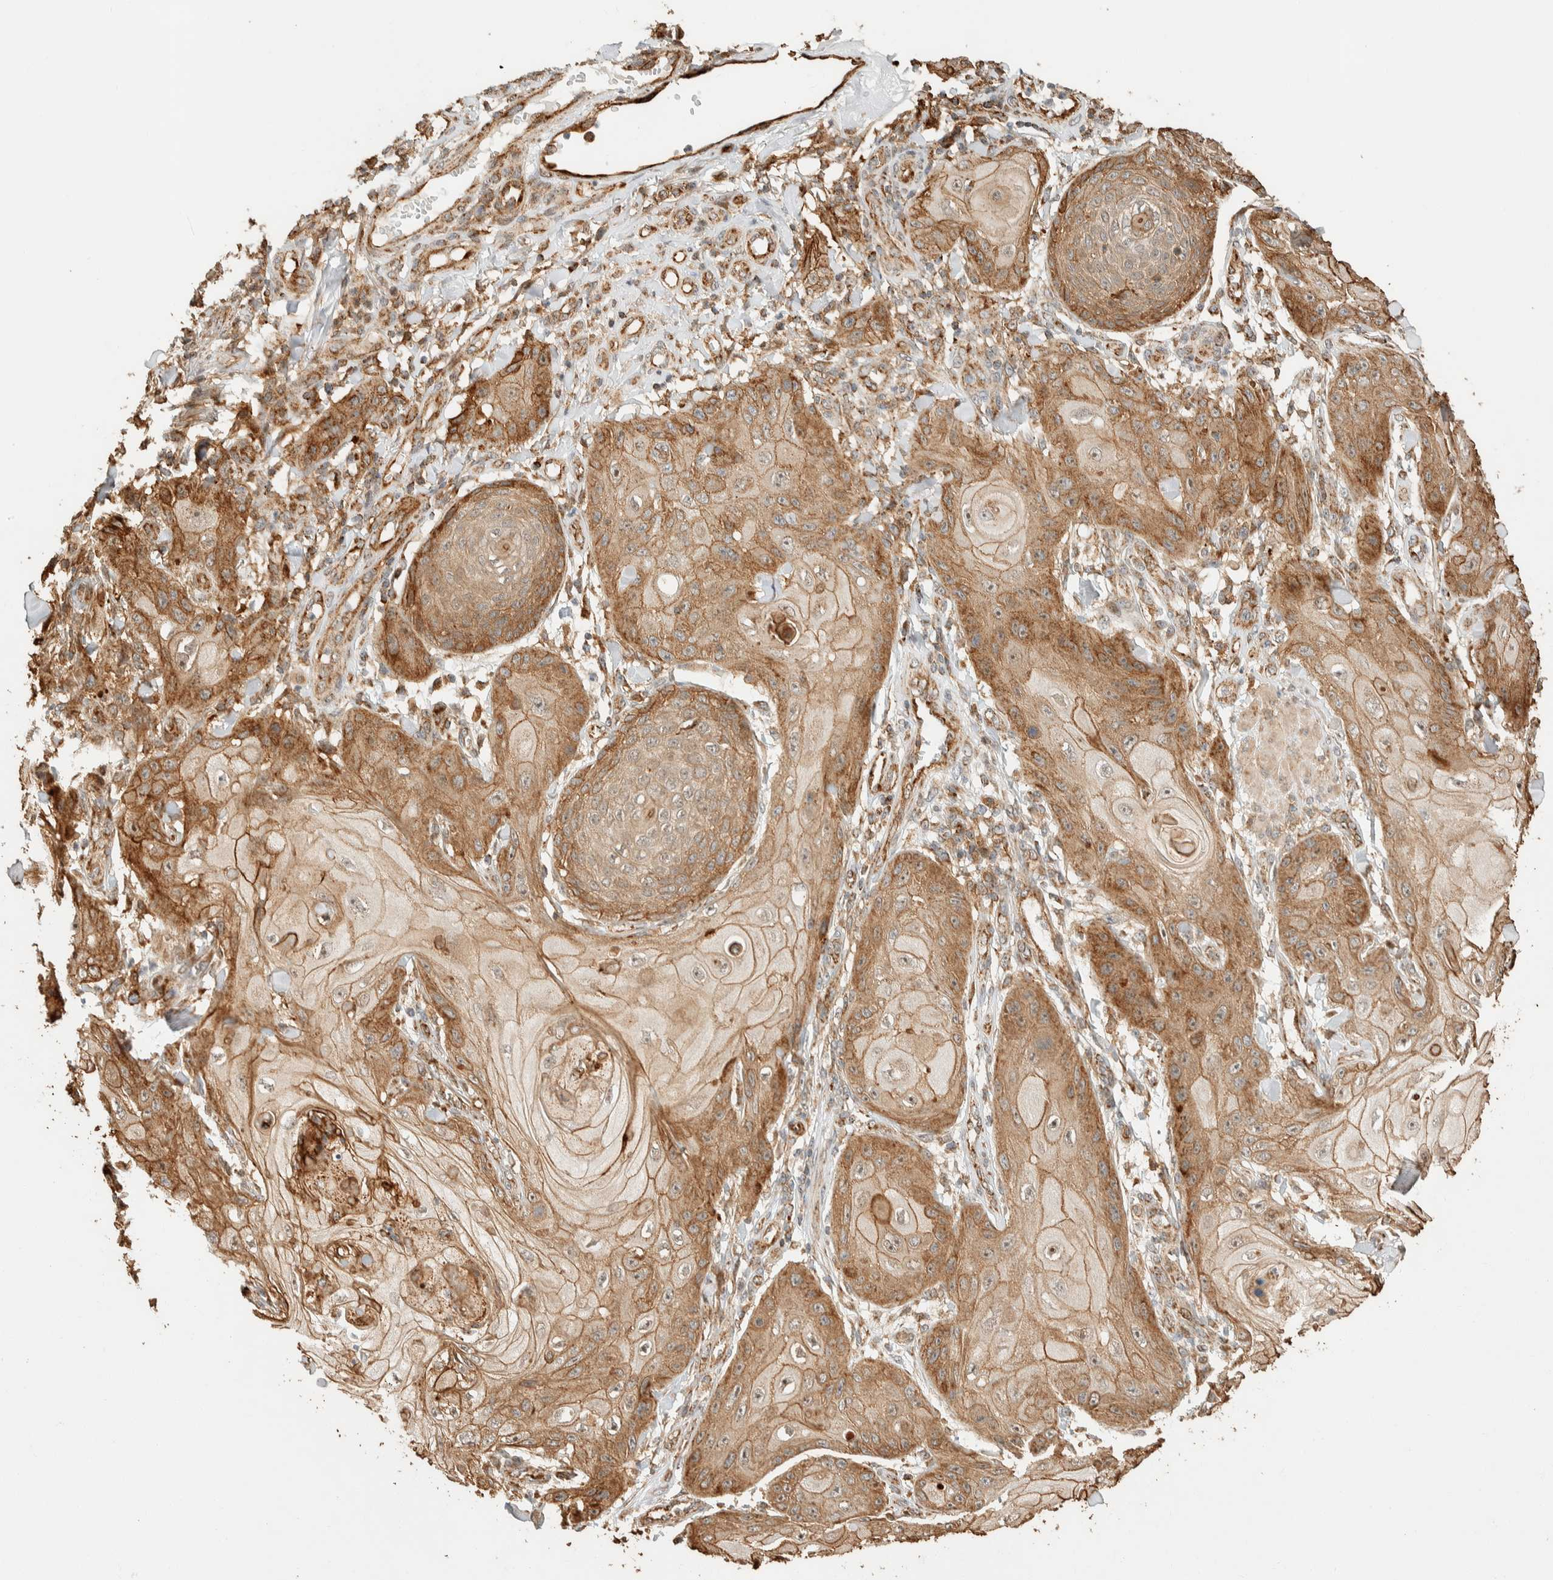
{"staining": {"intensity": "moderate", "quantity": ">75%", "location": "cytoplasmic/membranous"}, "tissue": "skin cancer", "cell_type": "Tumor cells", "image_type": "cancer", "snomed": [{"axis": "morphology", "description": "Squamous cell carcinoma, NOS"}, {"axis": "topography", "description": "Skin"}], "caption": "Brown immunohistochemical staining in skin squamous cell carcinoma shows moderate cytoplasmic/membranous staining in approximately >75% of tumor cells. (IHC, brightfield microscopy, high magnification).", "gene": "KIF9", "patient": {"sex": "male", "age": 74}}